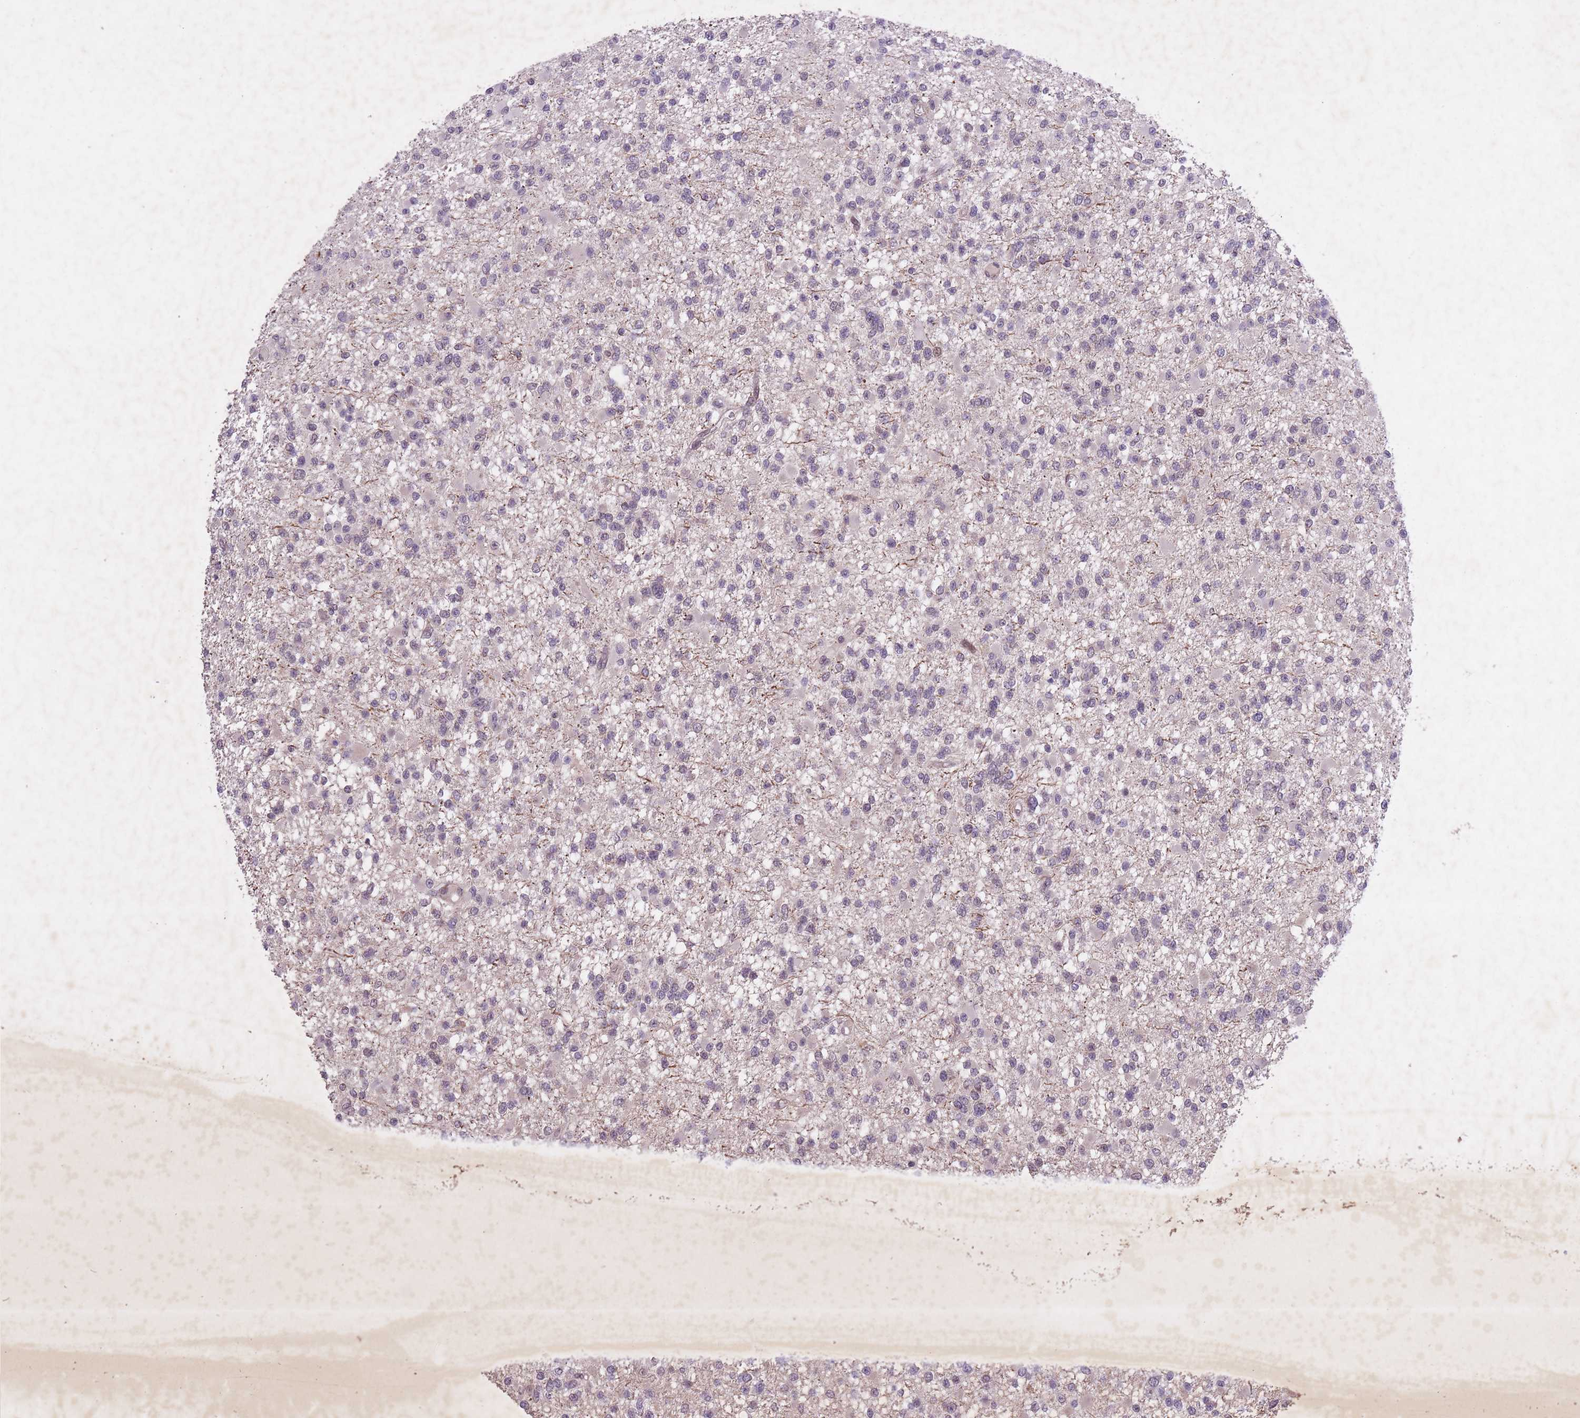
{"staining": {"intensity": "negative", "quantity": "none", "location": "none"}, "tissue": "glioma", "cell_type": "Tumor cells", "image_type": "cancer", "snomed": [{"axis": "morphology", "description": "Glioma, malignant, Low grade"}, {"axis": "topography", "description": "Brain"}], "caption": "The micrograph demonstrates no staining of tumor cells in glioma.", "gene": "CBX6", "patient": {"sex": "female", "age": 22}}